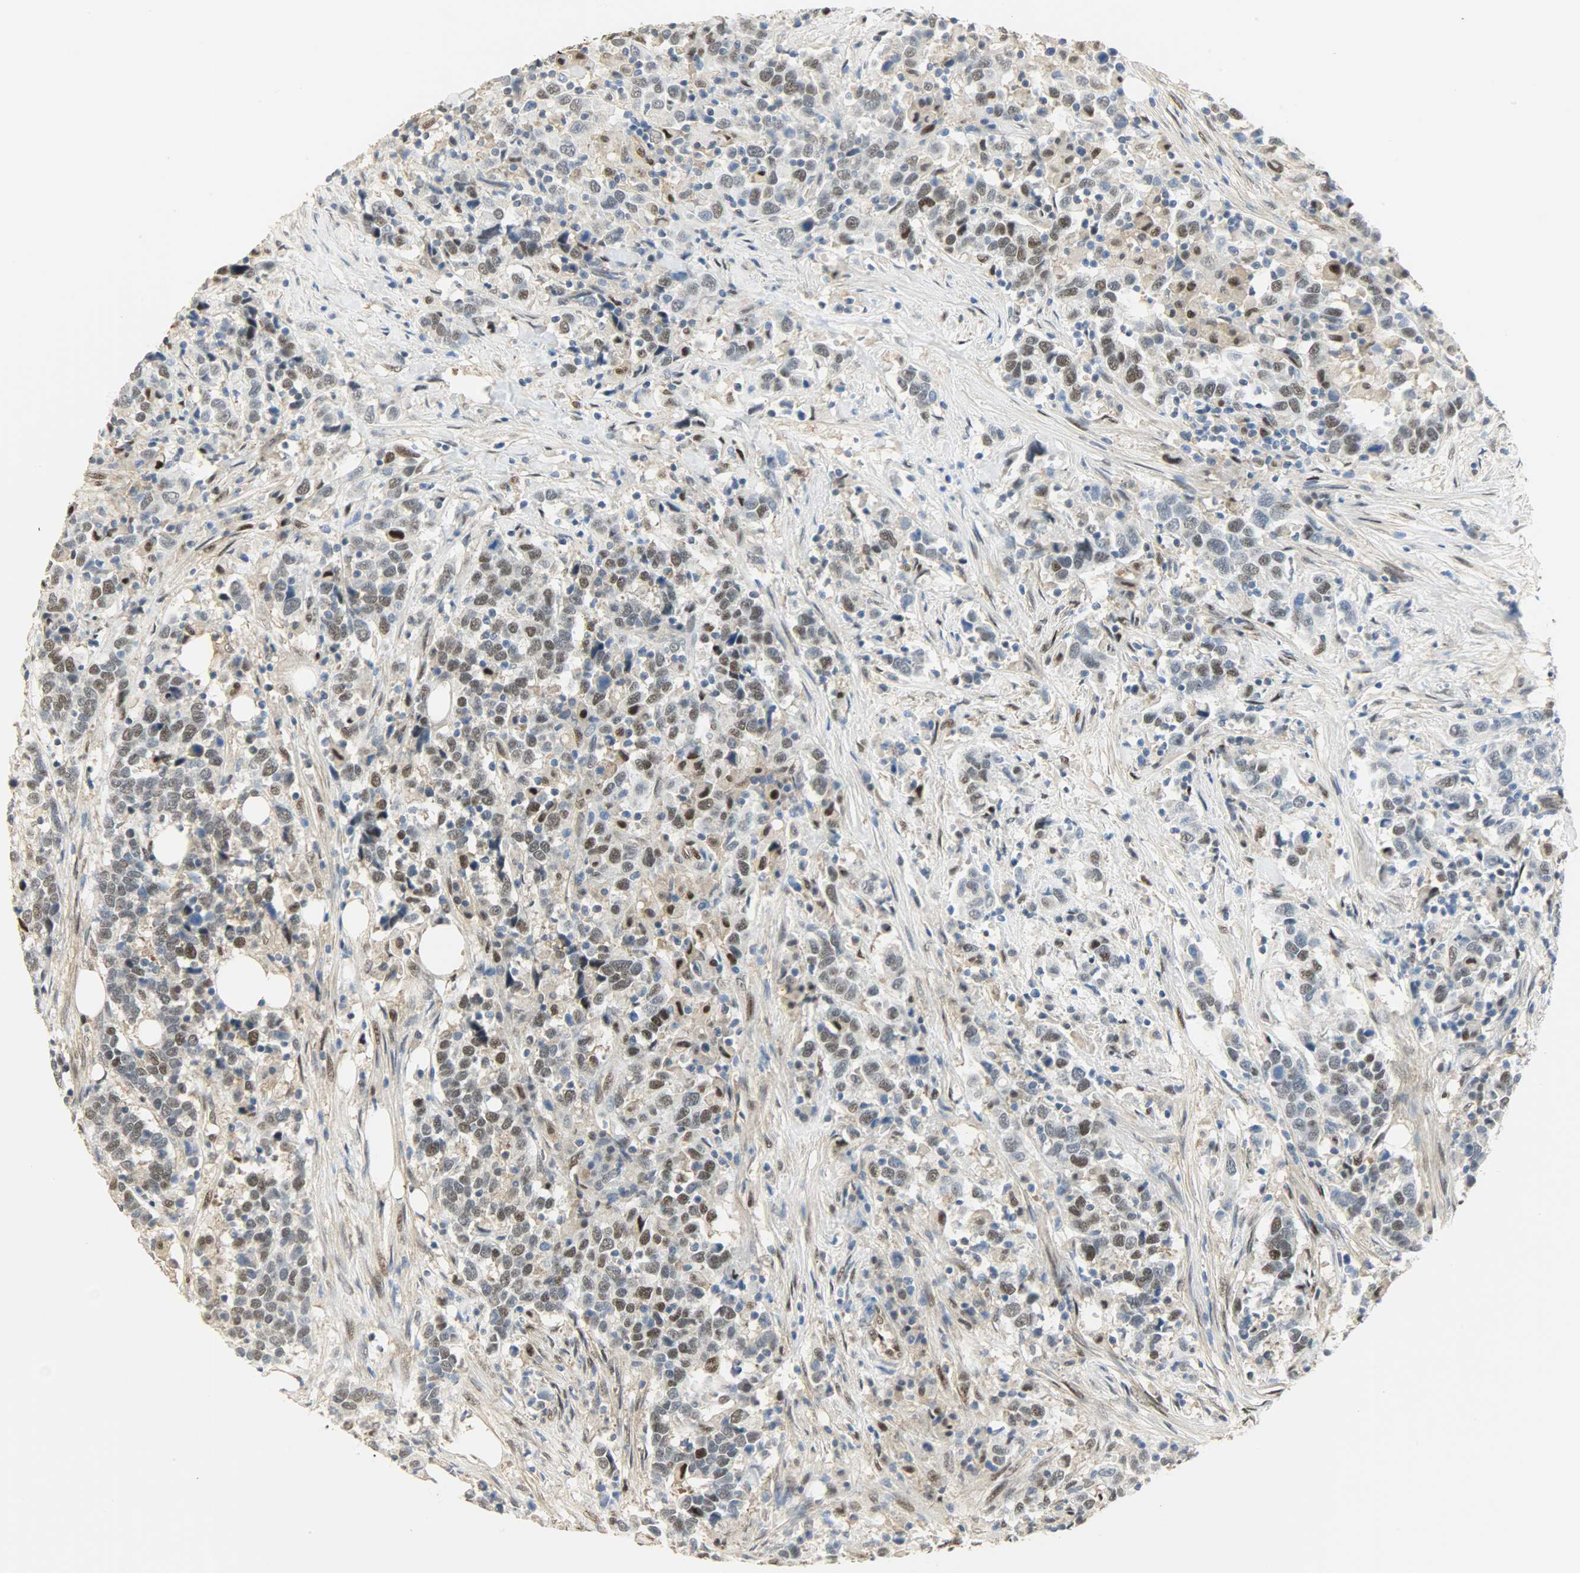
{"staining": {"intensity": "weak", "quantity": "25%-75%", "location": "nuclear"}, "tissue": "urothelial cancer", "cell_type": "Tumor cells", "image_type": "cancer", "snomed": [{"axis": "morphology", "description": "Urothelial carcinoma, High grade"}, {"axis": "topography", "description": "Urinary bladder"}], "caption": "A high-resolution photomicrograph shows immunohistochemistry staining of high-grade urothelial carcinoma, which displays weak nuclear positivity in approximately 25%-75% of tumor cells.", "gene": "NPEPL1", "patient": {"sex": "male", "age": 61}}